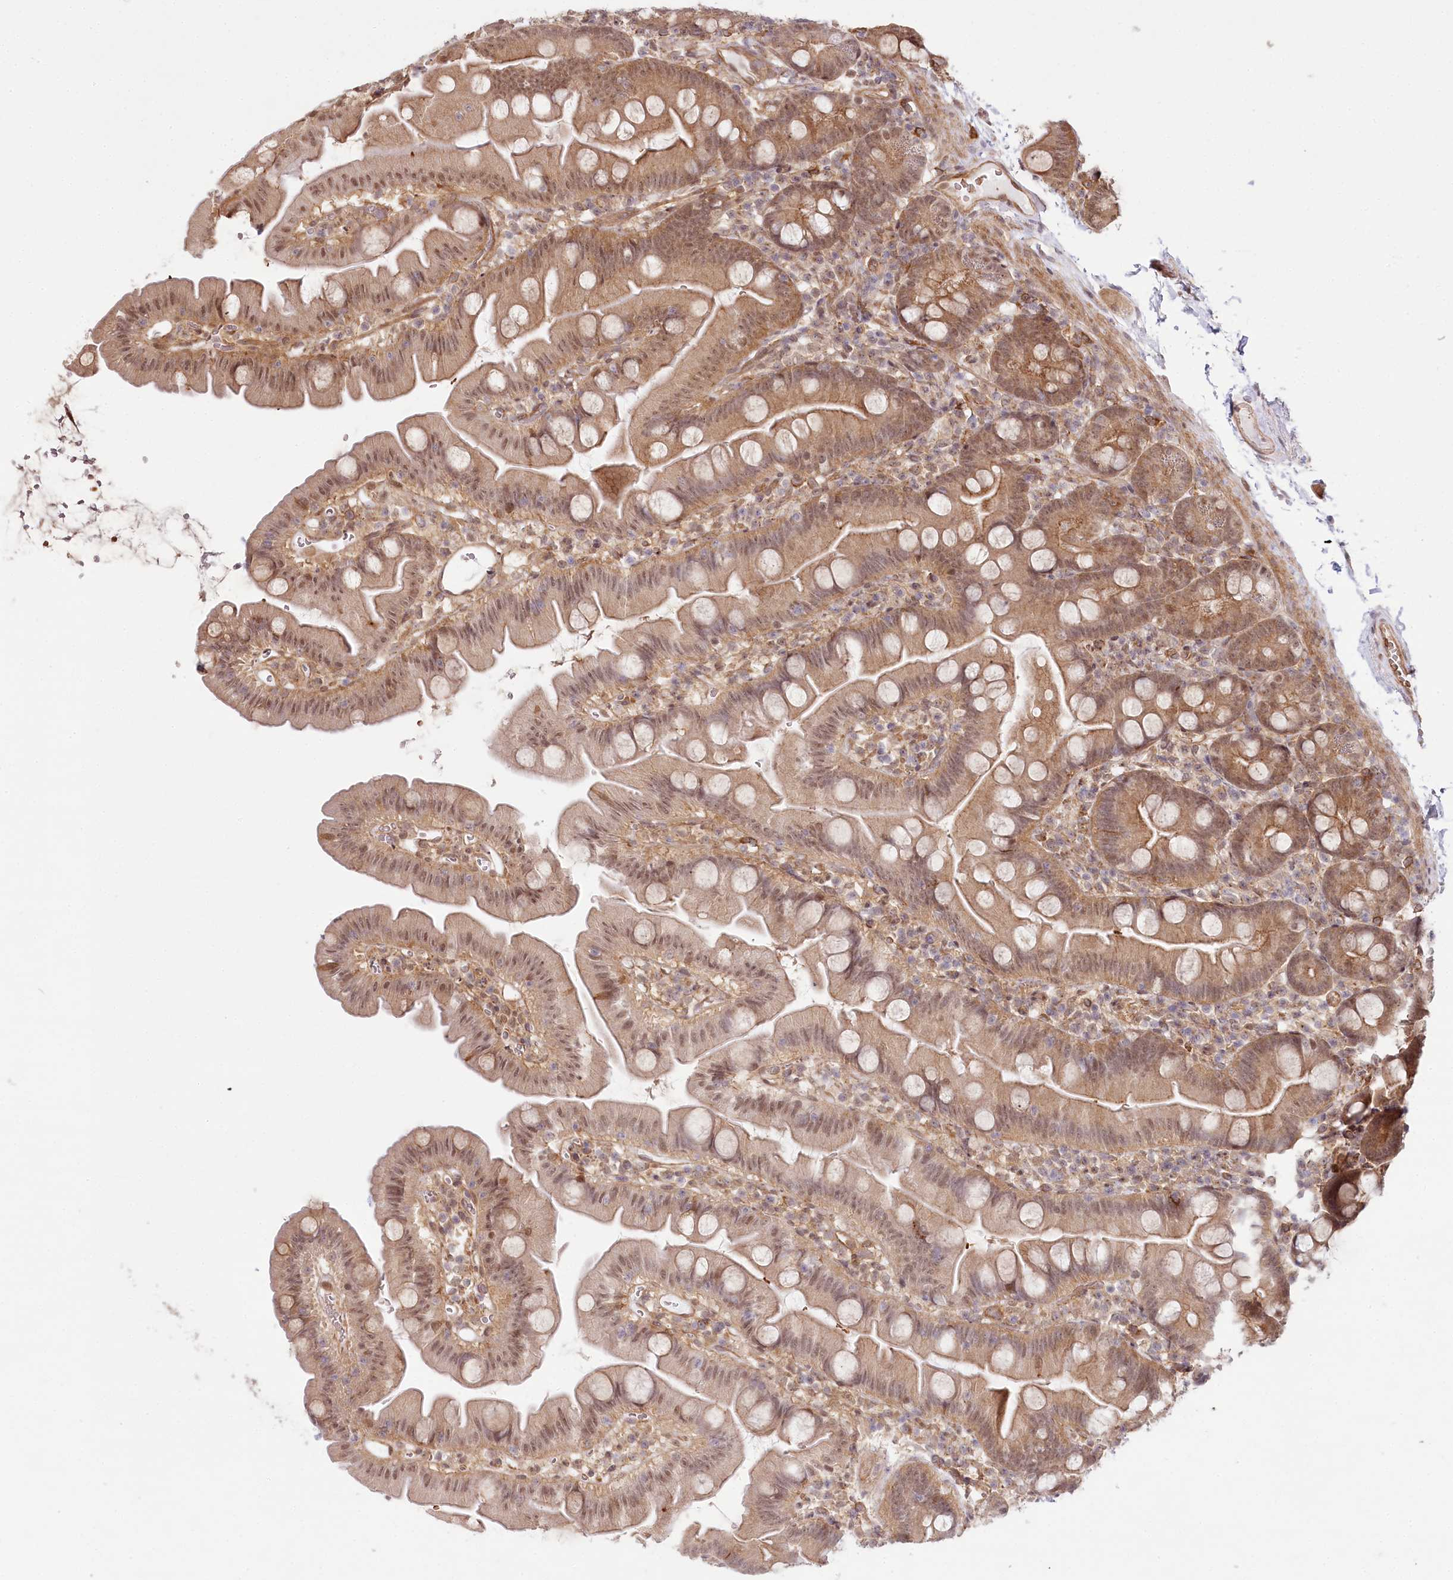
{"staining": {"intensity": "moderate", "quantity": ">75%", "location": "cytoplasmic/membranous,nuclear"}, "tissue": "small intestine", "cell_type": "Glandular cells", "image_type": "normal", "snomed": [{"axis": "morphology", "description": "Normal tissue, NOS"}, {"axis": "topography", "description": "Small intestine"}], "caption": "DAB (3,3'-diaminobenzidine) immunohistochemical staining of normal human small intestine demonstrates moderate cytoplasmic/membranous,nuclear protein positivity in approximately >75% of glandular cells.", "gene": "TUBGCP2", "patient": {"sex": "female", "age": 68}}